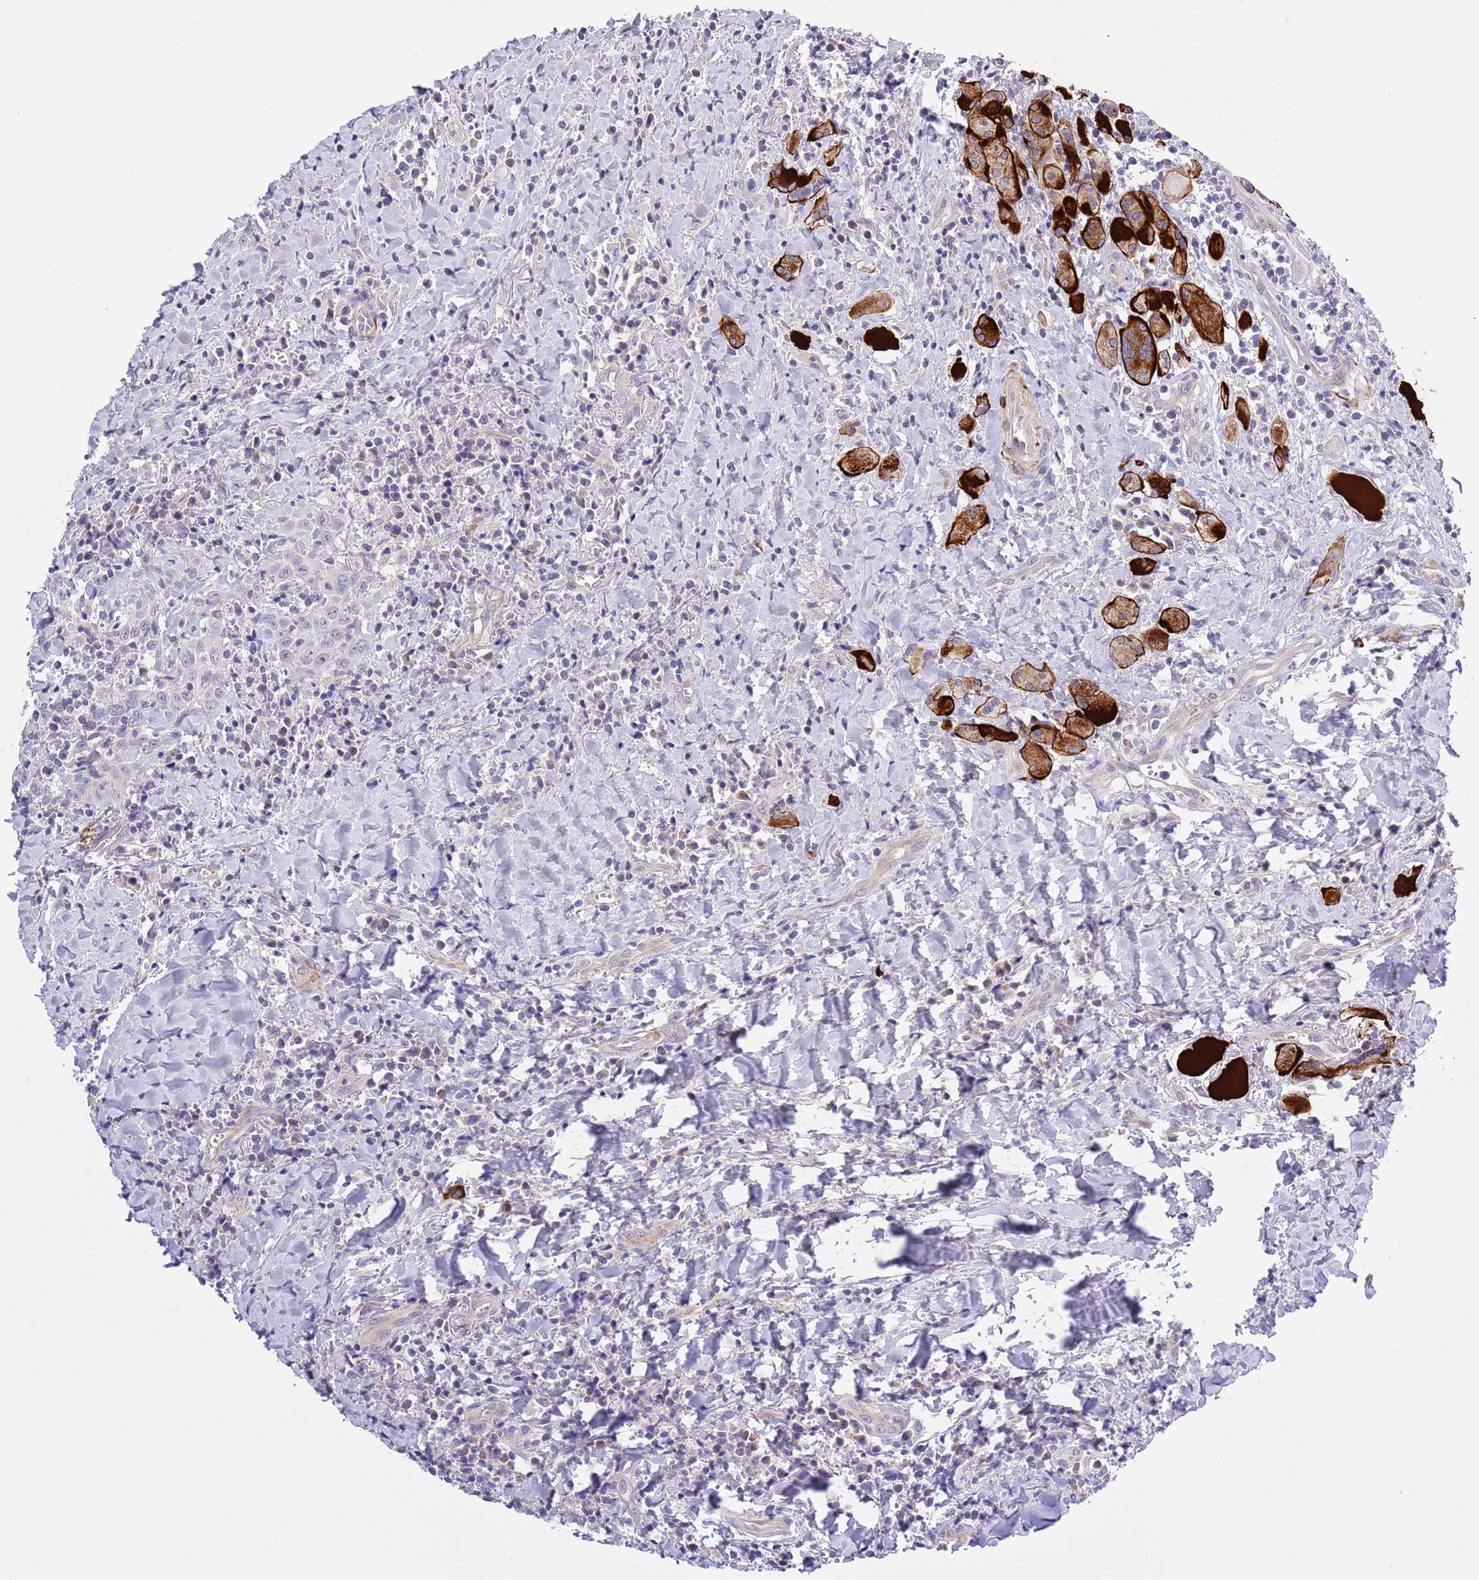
{"staining": {"intensity": "negative", "quantity": "none", "location": "none"}, "tissue": "head and neck cancer", "cell_type": "Tumor cells", "image_type": "cancer", "snomed": [{"axis": "morphology", "description": "Squamous cell carcinoma, NOS"}, {"axis": "topography", "description": "Head-Neck"}], "caption": "Immunohistochemical staining of human head and neck squamous cell carcinoma demonstrates no significant positivity in tumor cells. (DAB (3,3'-diaminobenzidine) immunohistochemistry (IHC) visualized using brightfield microscopy, high magnification).", "gene": "NET1", "patient": {"sex": "female", "age": 70}}